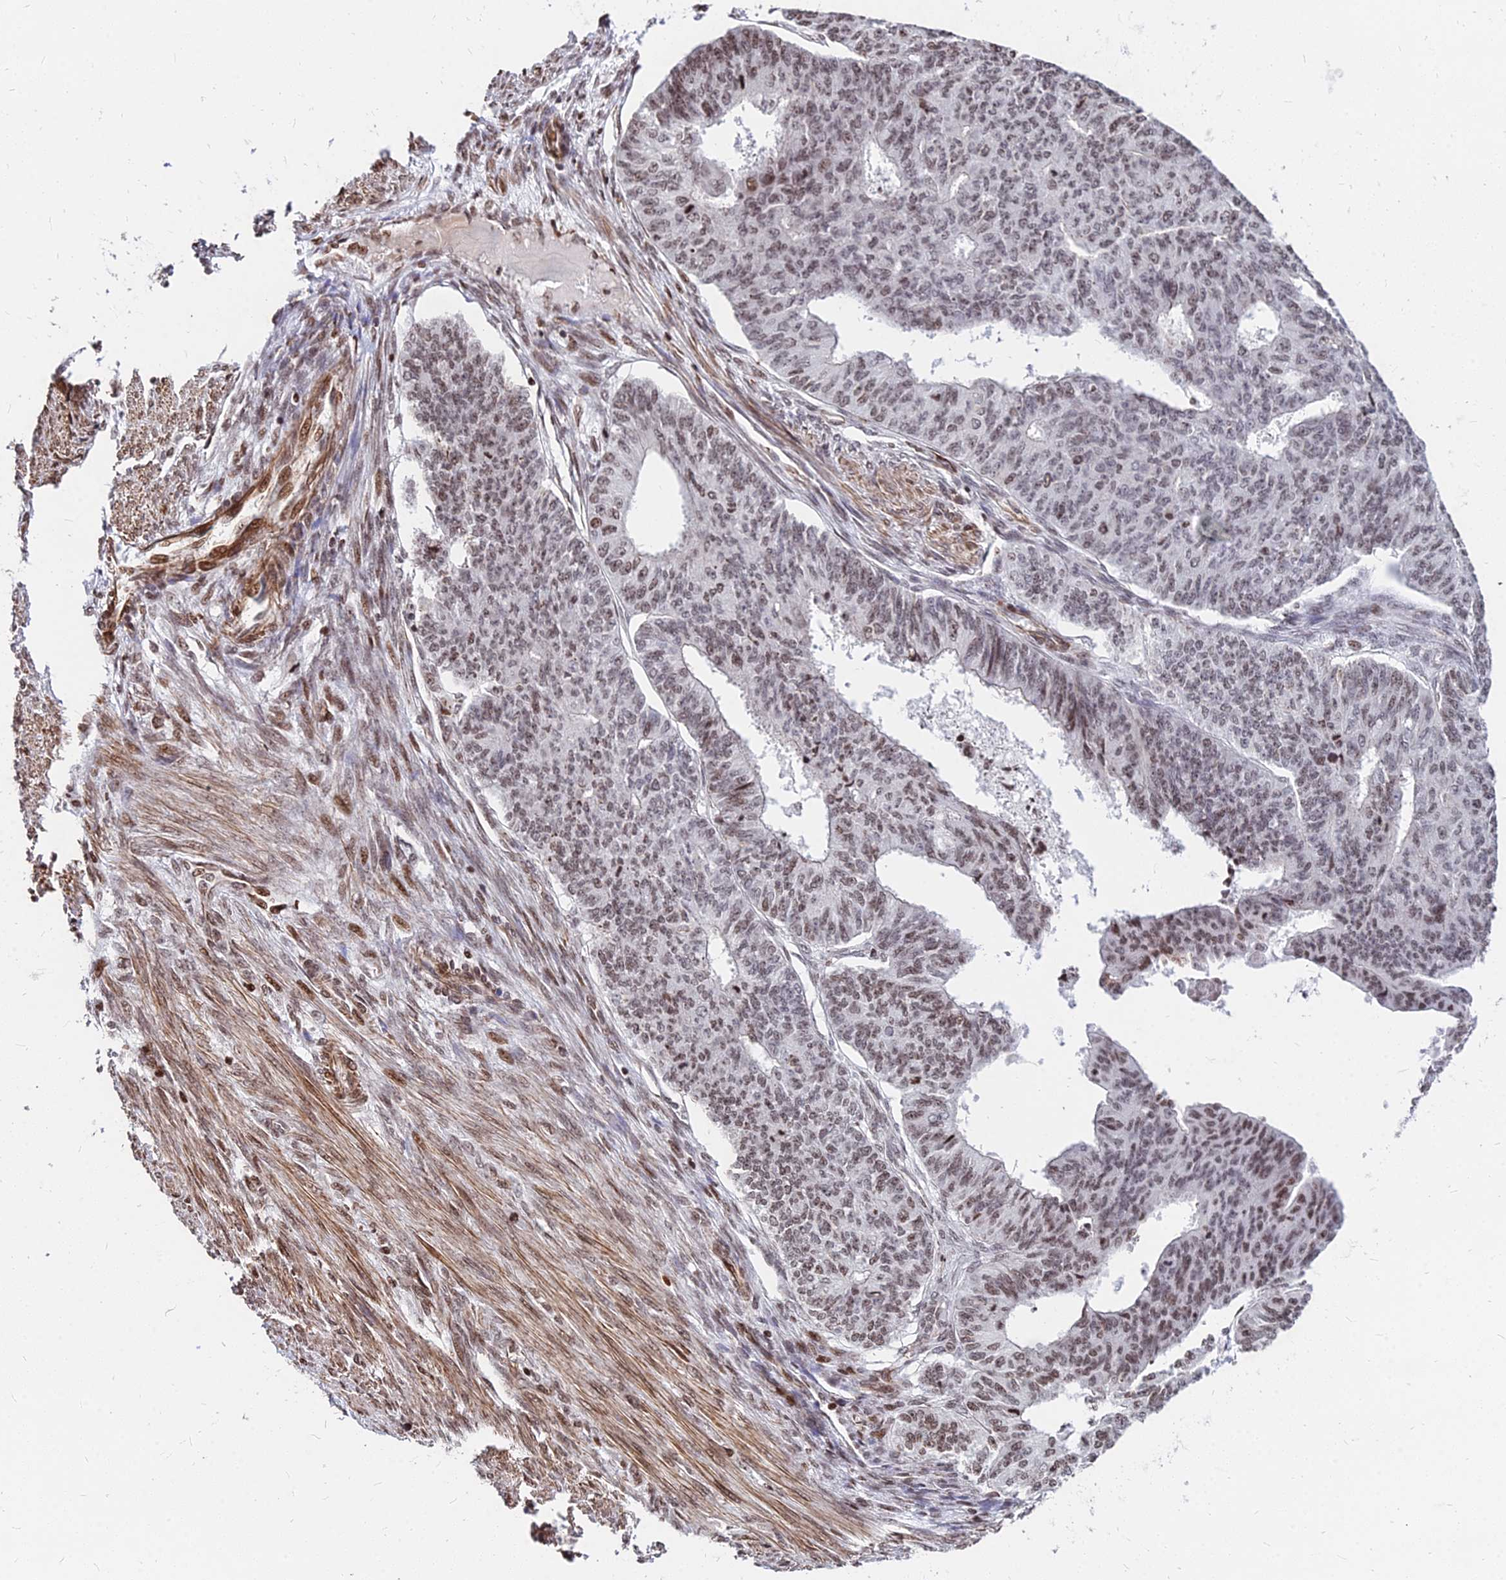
{"staining": {"intensity": "moderate", "quantity": "25%-75%", "location": "nuclear"}, "tissue": "endometrial cancer", "cell_type": "Tumor cells", "image_type": "cancer", "snomed": [{"axis": "morphology", "description": "Adenocarcinoma, NOS"}, {"axis": "topography", "description": "Endometrium"}], "caption": "This is a histology image of IHC staining of endometrial cancer (adenocarcinoma), which shows moderate expression in the nuclear of tumor cells.", "gene": "NYAP2", "patient": {"sex": "female", "age": 32}}